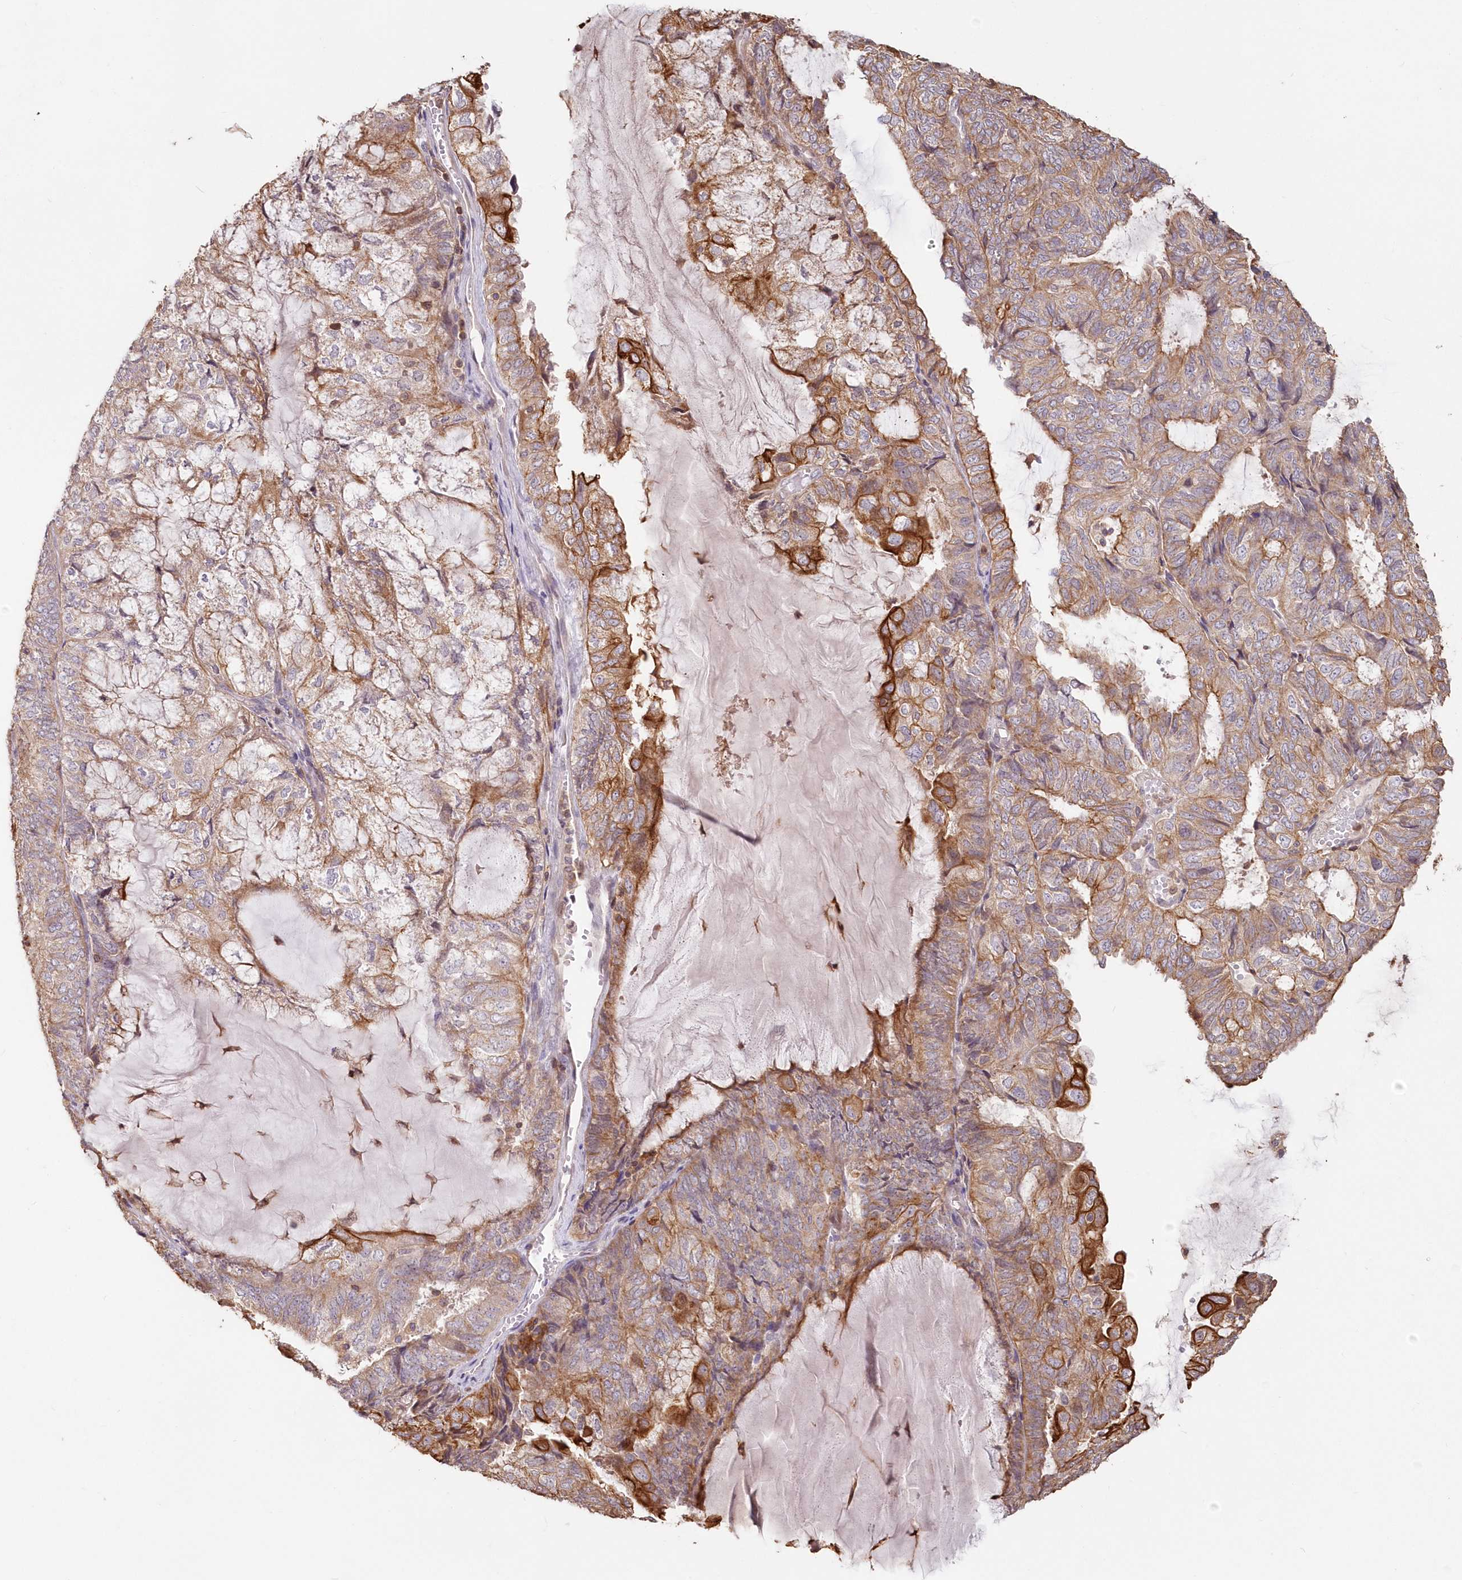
{"staining": {"intensity": "strong", "quantity": "25%-75%", "location": "cytoplasmic/membranous"}, "tissue": "endometrial cancer", "cell_type": "Tumor cells", "image_type": "cancer", "snomed": [{"axis": "morphology", "description": "Adenocarcinoma, NOS"}, {"axis": "topography", "description": "Endometrium"}], "caption": "A high-resolution photomicrograph shows immunohistochemistry (IHC) staining of adenocarcinoma (endometrial), which reveals strong cytoplasmic/membranous expression in approximately 25%-75% of tumor cells. The staining was performed using DAB, with brown indicating positive protein expression. Nuclei are stained blue with hematoxylin.", "gene": "SNED1", "patient": {"sex": "female", "age": 81}}